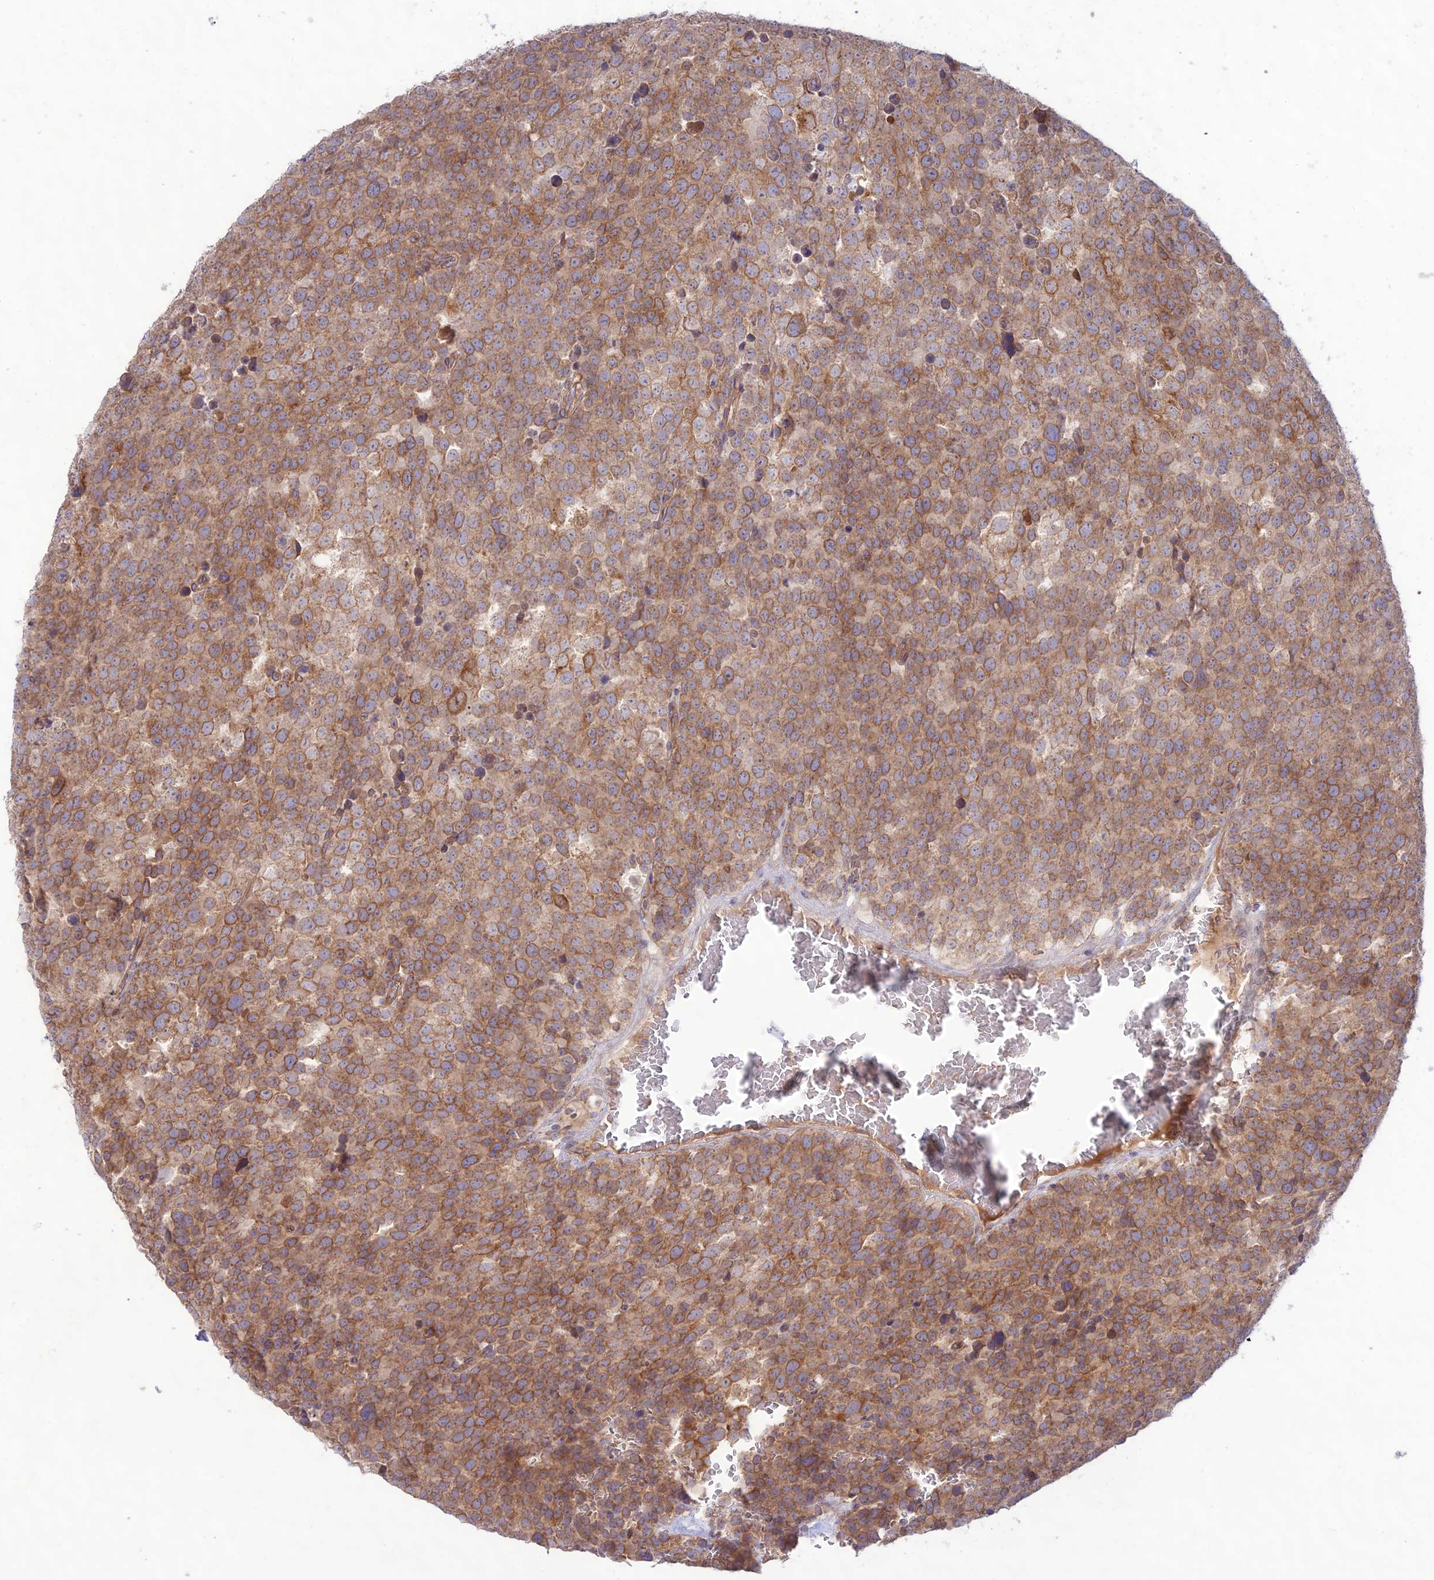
{"staining": {"intensity": "moderate", "quantity": ">75%", "location": "cytoplasmic/membranous"}, "tissue": "testis cancer", "cell_type": "Tumor cells", "image_type": "cancer", "snomed": [{"axis": "morphology", "description": "Seminoma, NOS"}, {"axis": "topography", "description": "Testis"}], "caption": "IHC histopathology image of testis cancer stained for a protein (brown), which exhibits medium levels of moderate cytoplasmic/membranous positivity in about >75% of tumor cells.", "gene": "TMEM259", "patient": {"sex": "male", "age": 71}}